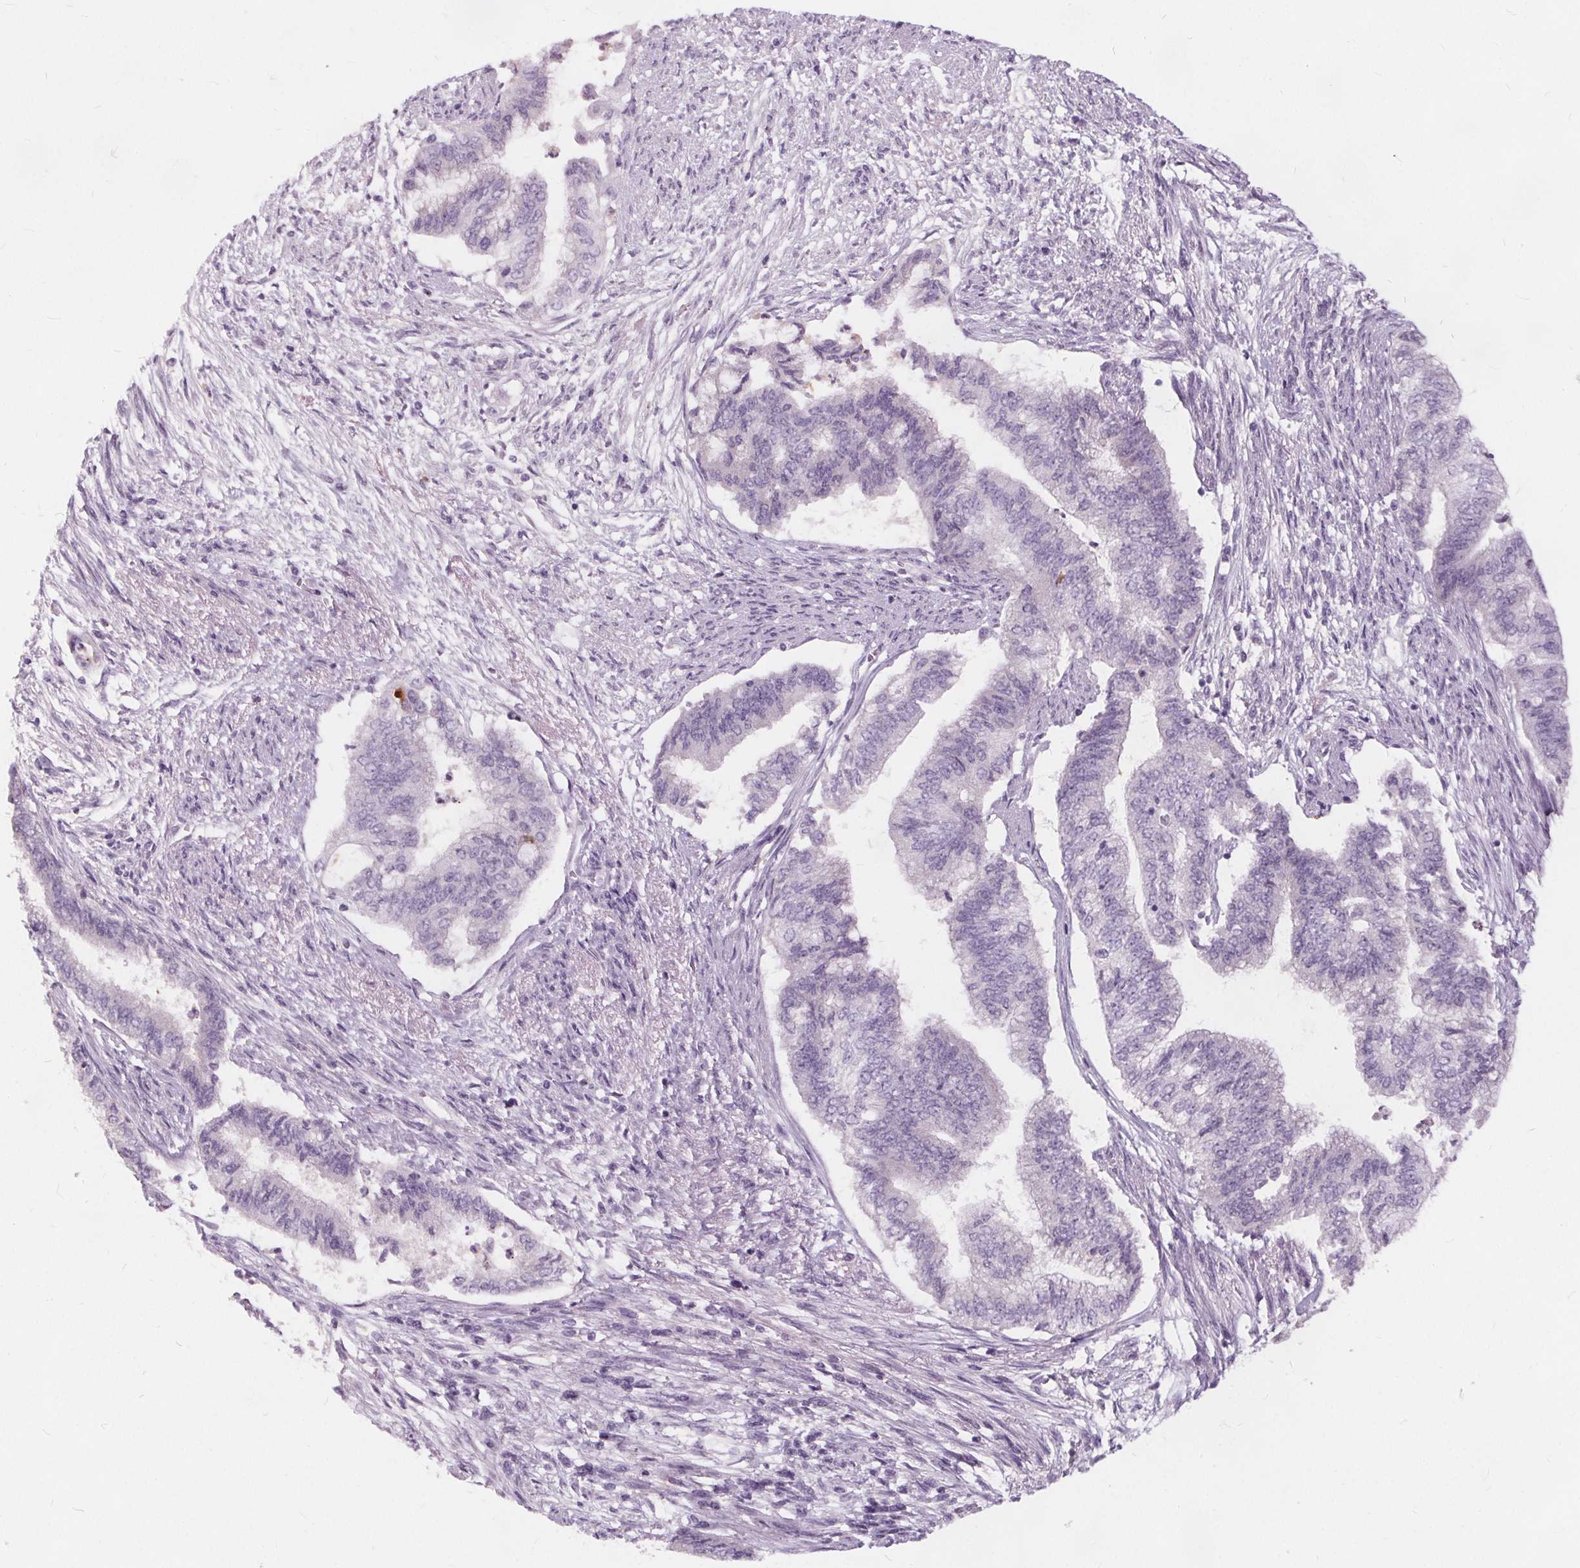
{"staining": {"intensity": "negative", "quantity": "none", "location": "none"}, "tissue": "endometrial cancer", "cell_type": "Tumor cells", "image_type": "cancer", "snomed": [{"axis": "morphology", "description": "Adenocarcinoma, NOS"}, {"axis": "topography", "description": "Endometrium"}], "caption": "Endometrial cancer stained for a protein using immunohistochemistry (IHC) shows no staining tumor cells.", "gene": "HAAO", "patient": {"sex": "female", "age": 65}}